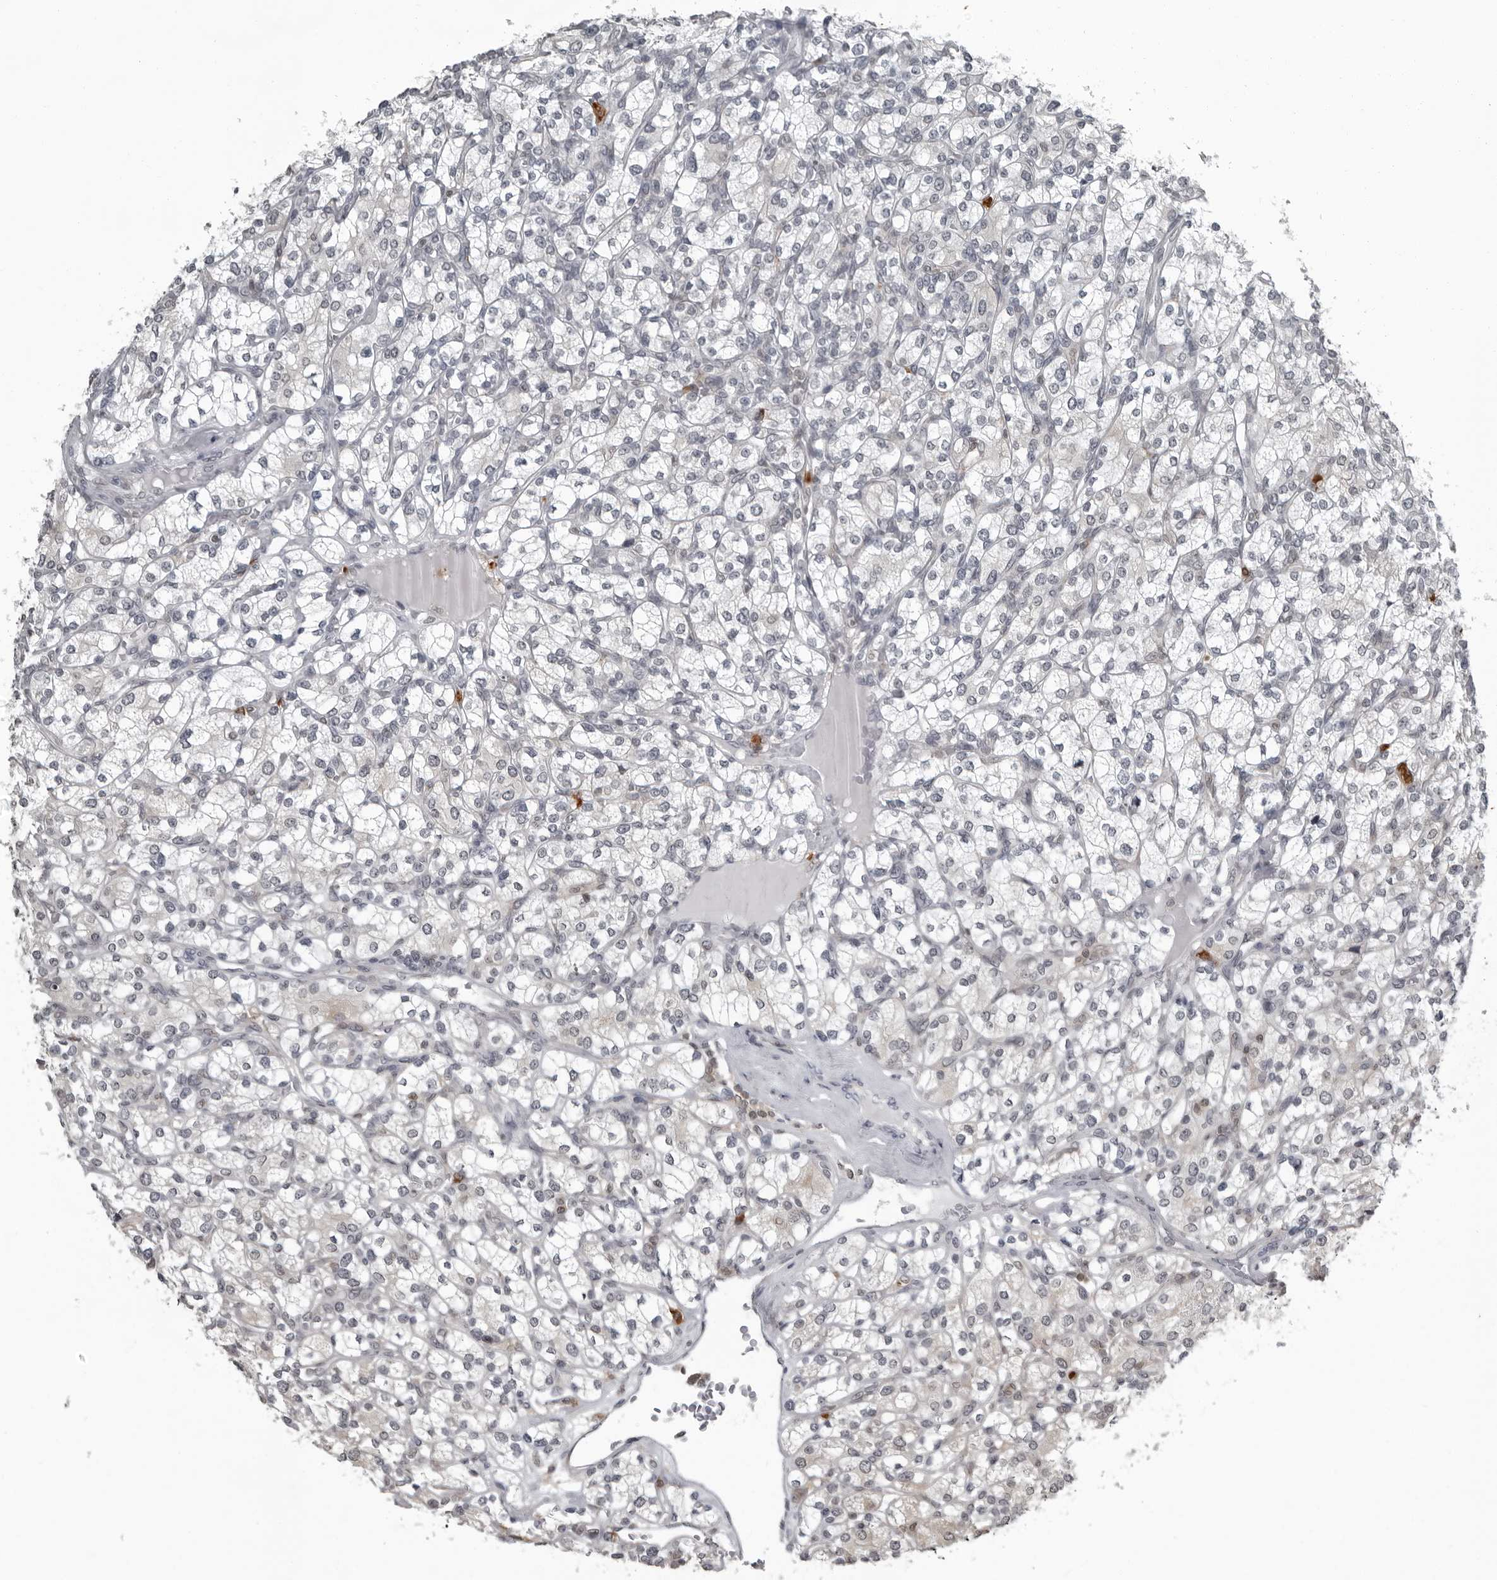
{"staining": {"intensity": "negative", "quantity": "none", "location": "none"}, "tissue": "renal cancer", "cell_type": "Tumor cells", "image_type": "cancer", "snomed": [{"axis": "morphology", "description": "Adenocarcinoma, NOS"}, {"axis": "topography", "description": "Kidney"}], "caption": "Tumor cells show no significant protein staining in renal adenocarcinoma.", "gene": "RTCA", "patient": {"sex": "male", "age": 77}}